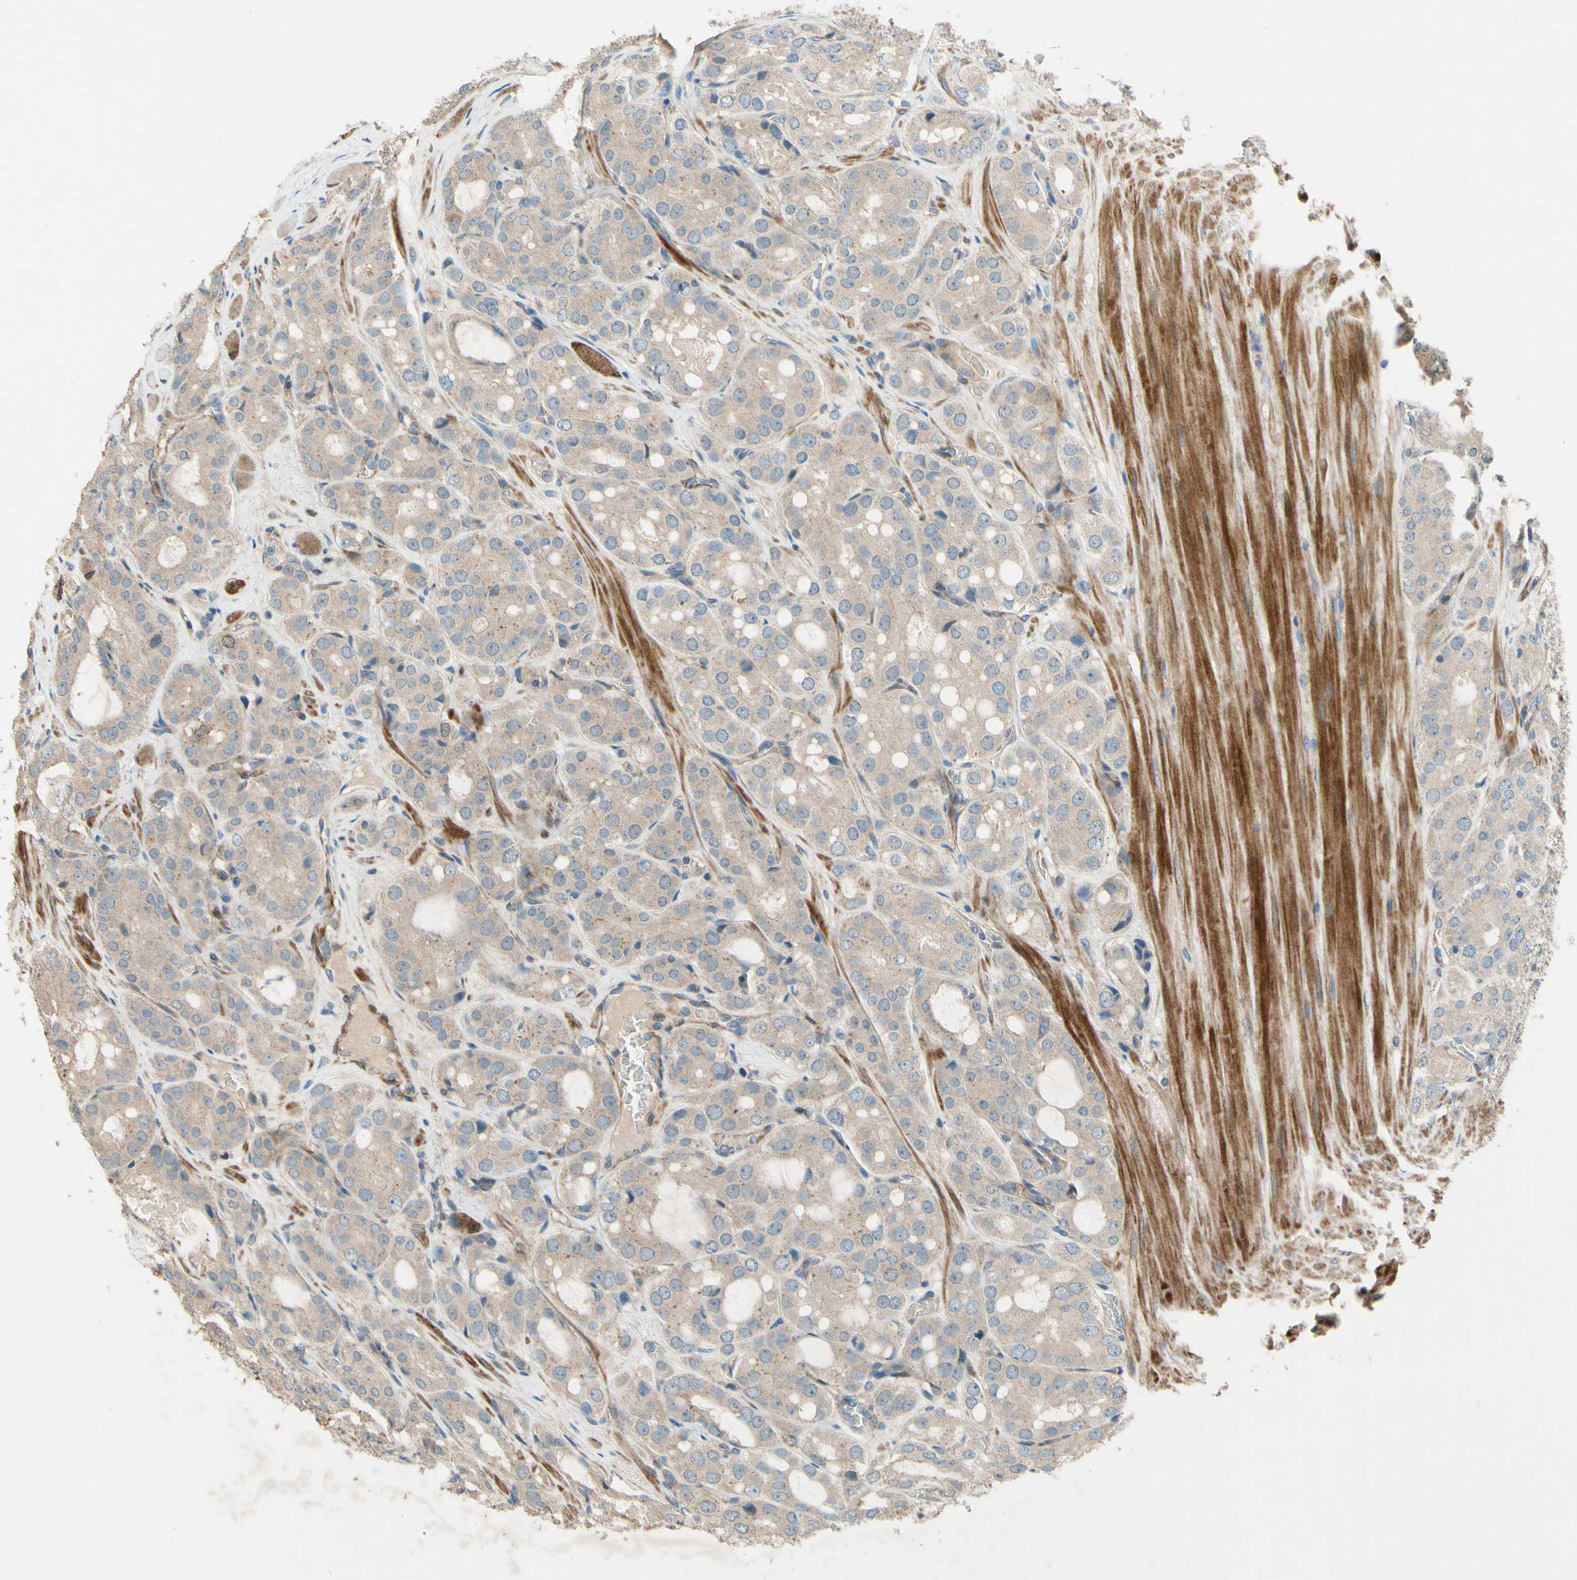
{"staining": {"intensity": "weak", "quantity": ">75%", "location": "cytoplasmic/membranous"}, "tissue": "prostate cancer", "cell_type": "Tumor cells", "image_type": "cancer", "snomed": [{"axis": "morphology", "description": "Adenocarcinoma, High grade"}, {"axis": "topography", "description": "Prostate"}], "caption": "Protein analysis of adenocarcinoma (high-grade) (prostate) tissue displays weak cytoplasmic/membranous staining in about >75% of tumor cells. (brown staining indicates protein expression, while blue staining denotes nuclei).", "gene": "ADAM17", "patient": {"sex": "male", "age": 65}}